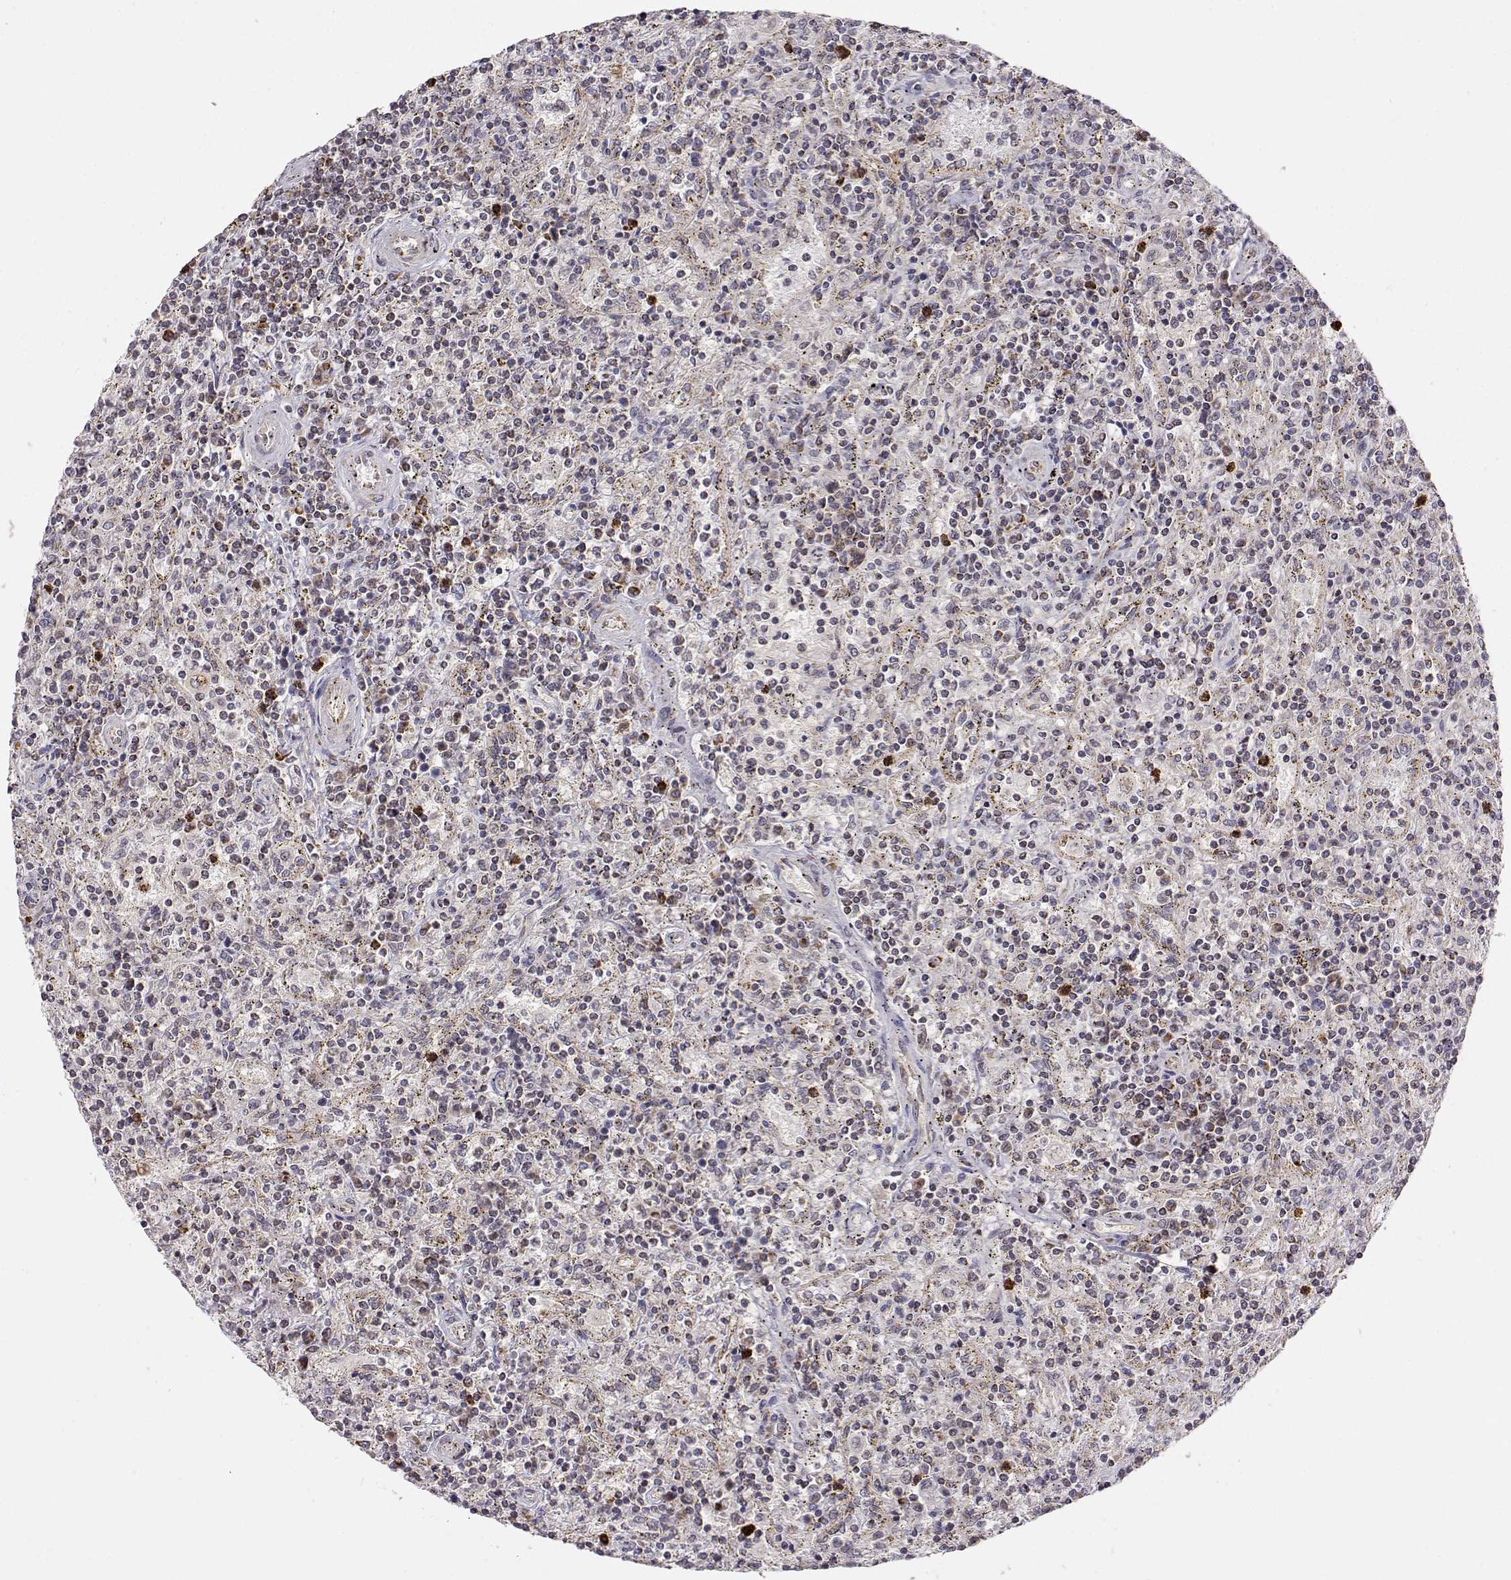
{"staining": {"intensity": "weak", "quantity": ">75%", "location": "cytoplasmic/membranous"}, "tissue": "lymphoma", "cell_type": "Tumor cells", "image_type": "cancer", "snomed": [{"axis": "morphology", "description": "Malignant lymphoma, non-Hodgkin's type, Low grade"}, {"axis": "topography", "description": "Spleen"}], "caption": "There is low levels of weak cytoplasmic/membranous staining in tumor cells of lymphoma, as demonstrated by immunohistochemical staining (brown color).", "gene": "EXOG", "patient": {"sex": "male", "age": 62}}